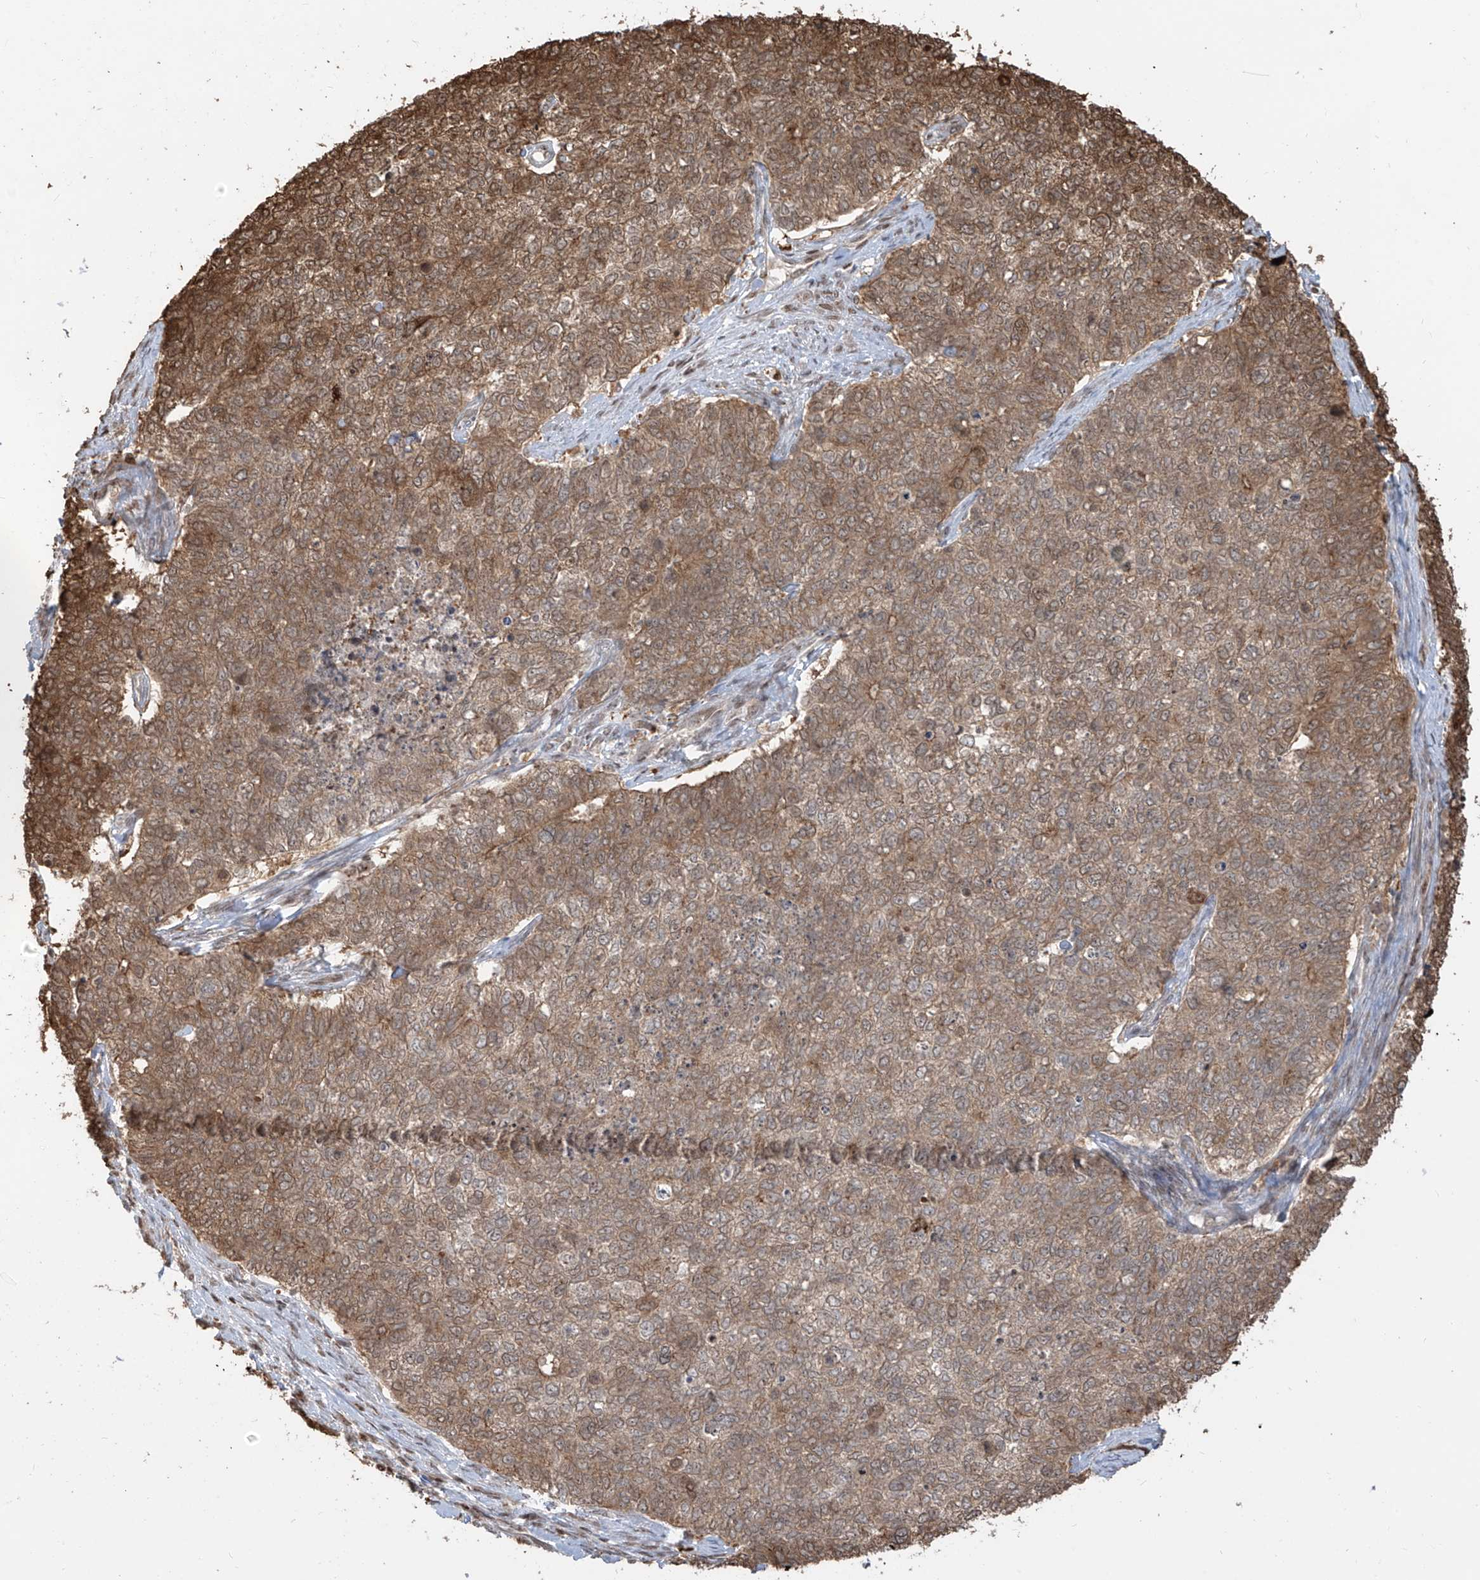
{"staining": {"intensity": "moderate", "quantity": ">75%", "location": "cytoplasmic/membranous,nuclear"}, "tissue": "cervical cancer", "cell_type": "Tumor cells", "image_type": "cancer", "snomed": [{"axis": "morphology", "description": "Squamous cell carcinoma, NOS"}, {"axis": "topography", "description": "Cervix"}], "caption": "There is medium levels of moderate cytoplasmic/membranous and nuclear expression in tumor cells of cervical cancer (squamous cell carcinoma), as demonstrated by immunohistochemical staining (brown color).", "gene": "VMP1", "patient": {"sex": "female", "age": 63}}